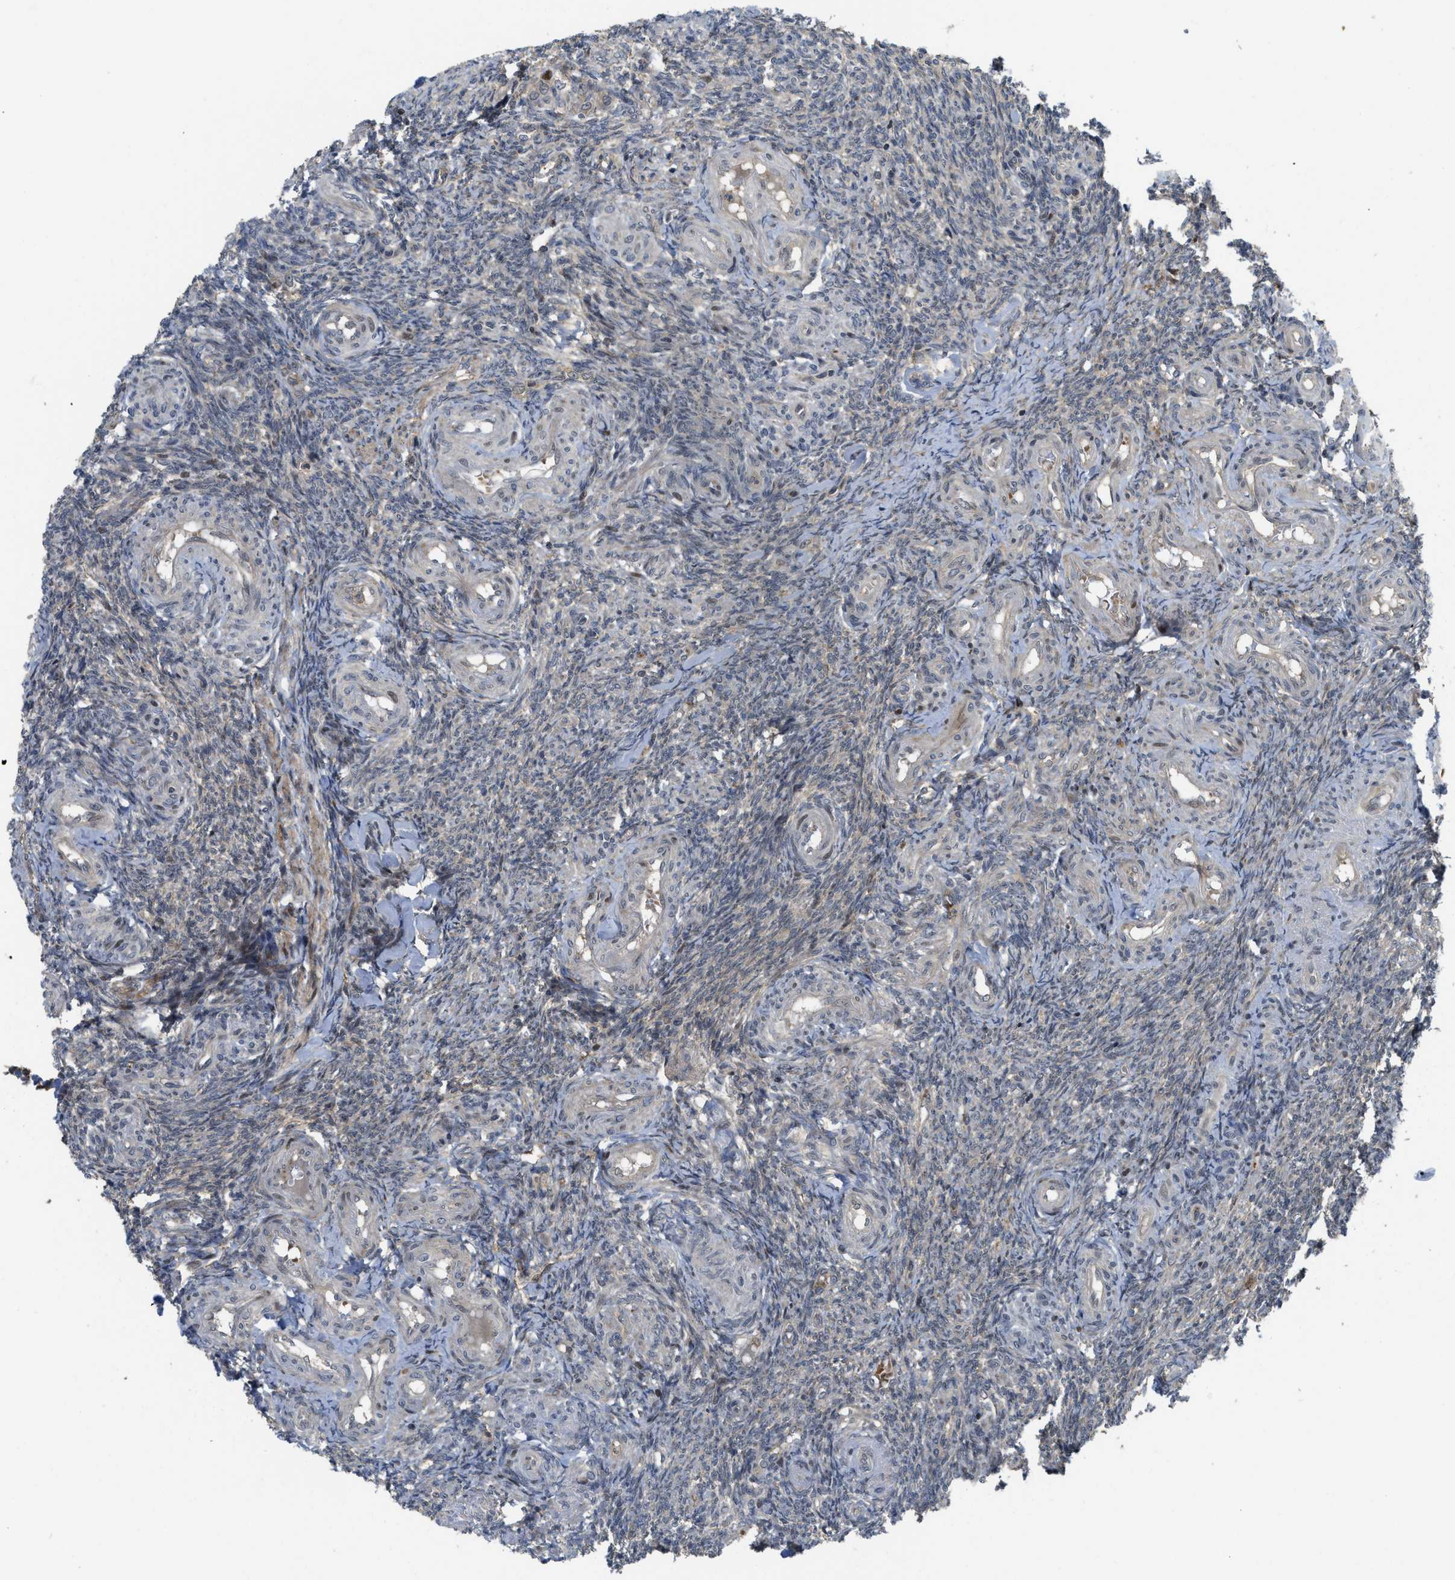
{"staining": {"intensity": "moderate", "quantity": ">75%", "location": "cytoplasmic/membranous,nuclear"}, "tissue": "ovary", "cell_type": "Follicle cells", "image_type": "normal", "snomed": [{"axis": "morphology", "description": "Normal tissue, NOS"}, {"axis": "topography", "description": "Ovary"}], "caption": "Immunohistochemistry (IHC) (DAB) staining of benign human ovary shows moderate cytoplasmic/membranous,nuclear protein positivity in about >75% of follicle cells. (Brightfield microscopy of DAB IHC at high magnification).", "gene": "DNAJC28", "patient": {"sex": "female", "age": 41}}